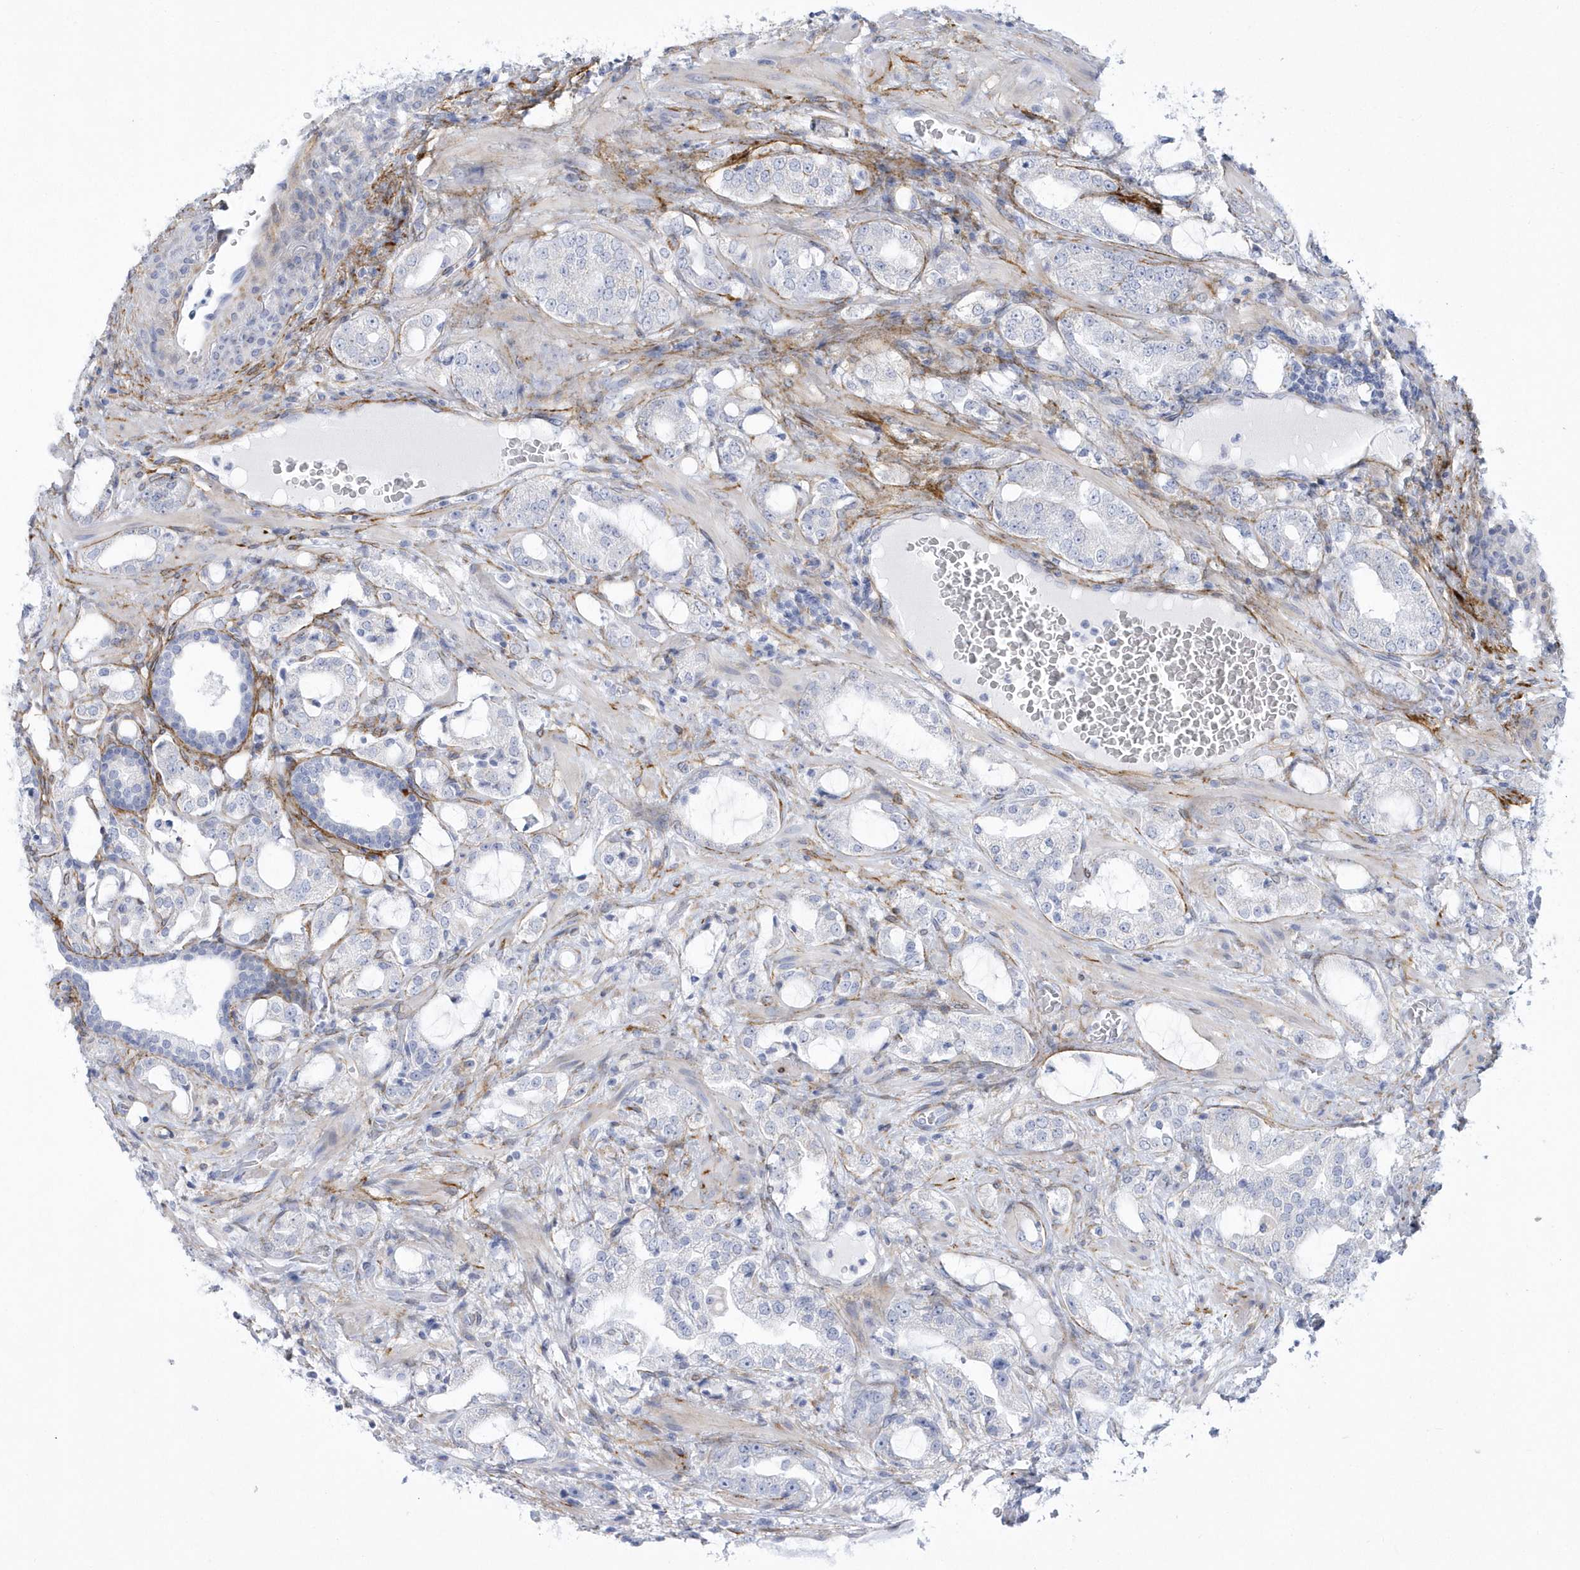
{"staining": {"intensity": "negative", "quantity": "none", "location": "none"}, "tissue": "prostate cancer", "cell_type": "Tumor cells", "image_type": "cancer", "snomed": [{"axis": "morphology", "description": "Adenocarcinoma, High grade"}, {"axis": "topography", "description": "Prostate"}], "caption": "The micrograph demonstrates no staining of tumor cells in high-grade adenocarcinoma (prostate).", "gene": "WDR27", "patient": {"sex": "male", "age": 64}}